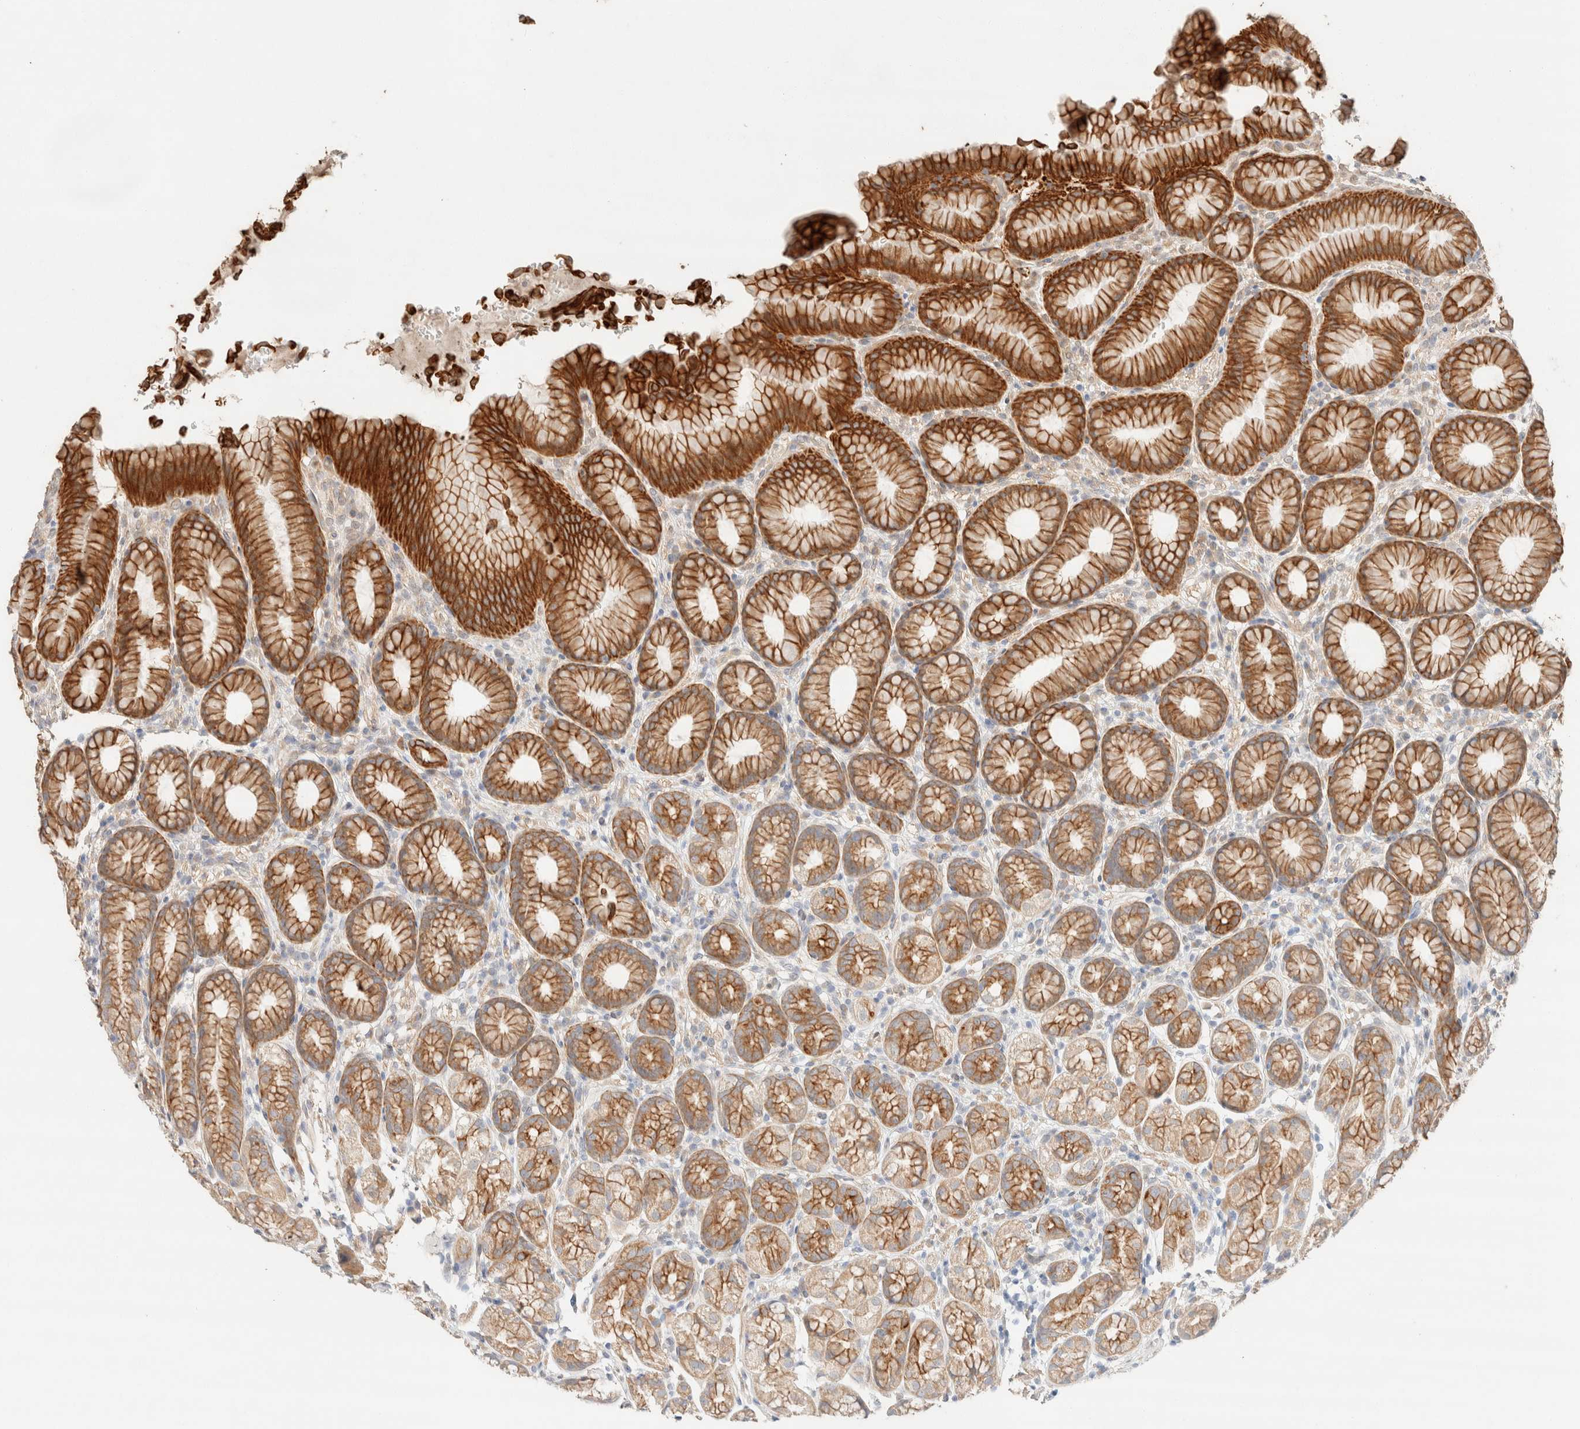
{"staining": {"intensity": "strong", "quantity": ">75%", "location": "cytoplasmic/membranous"}, "tissue": "stomach", "cell_type": "Glandular cells", "image_type": "normal", "snomed": [{"axis": "morphology", "description": "Normal tissue, NOS"}, {"axis": "topography", "description": "Stomach"}], "caption": "Immunohistochemical staining of benign human stomach displays strong cytoplasmic/membranous protein positivity in about >75% of glandular cells.", "gene": "CSNK1E", "patient": {"sex": "male", "age": 42}}